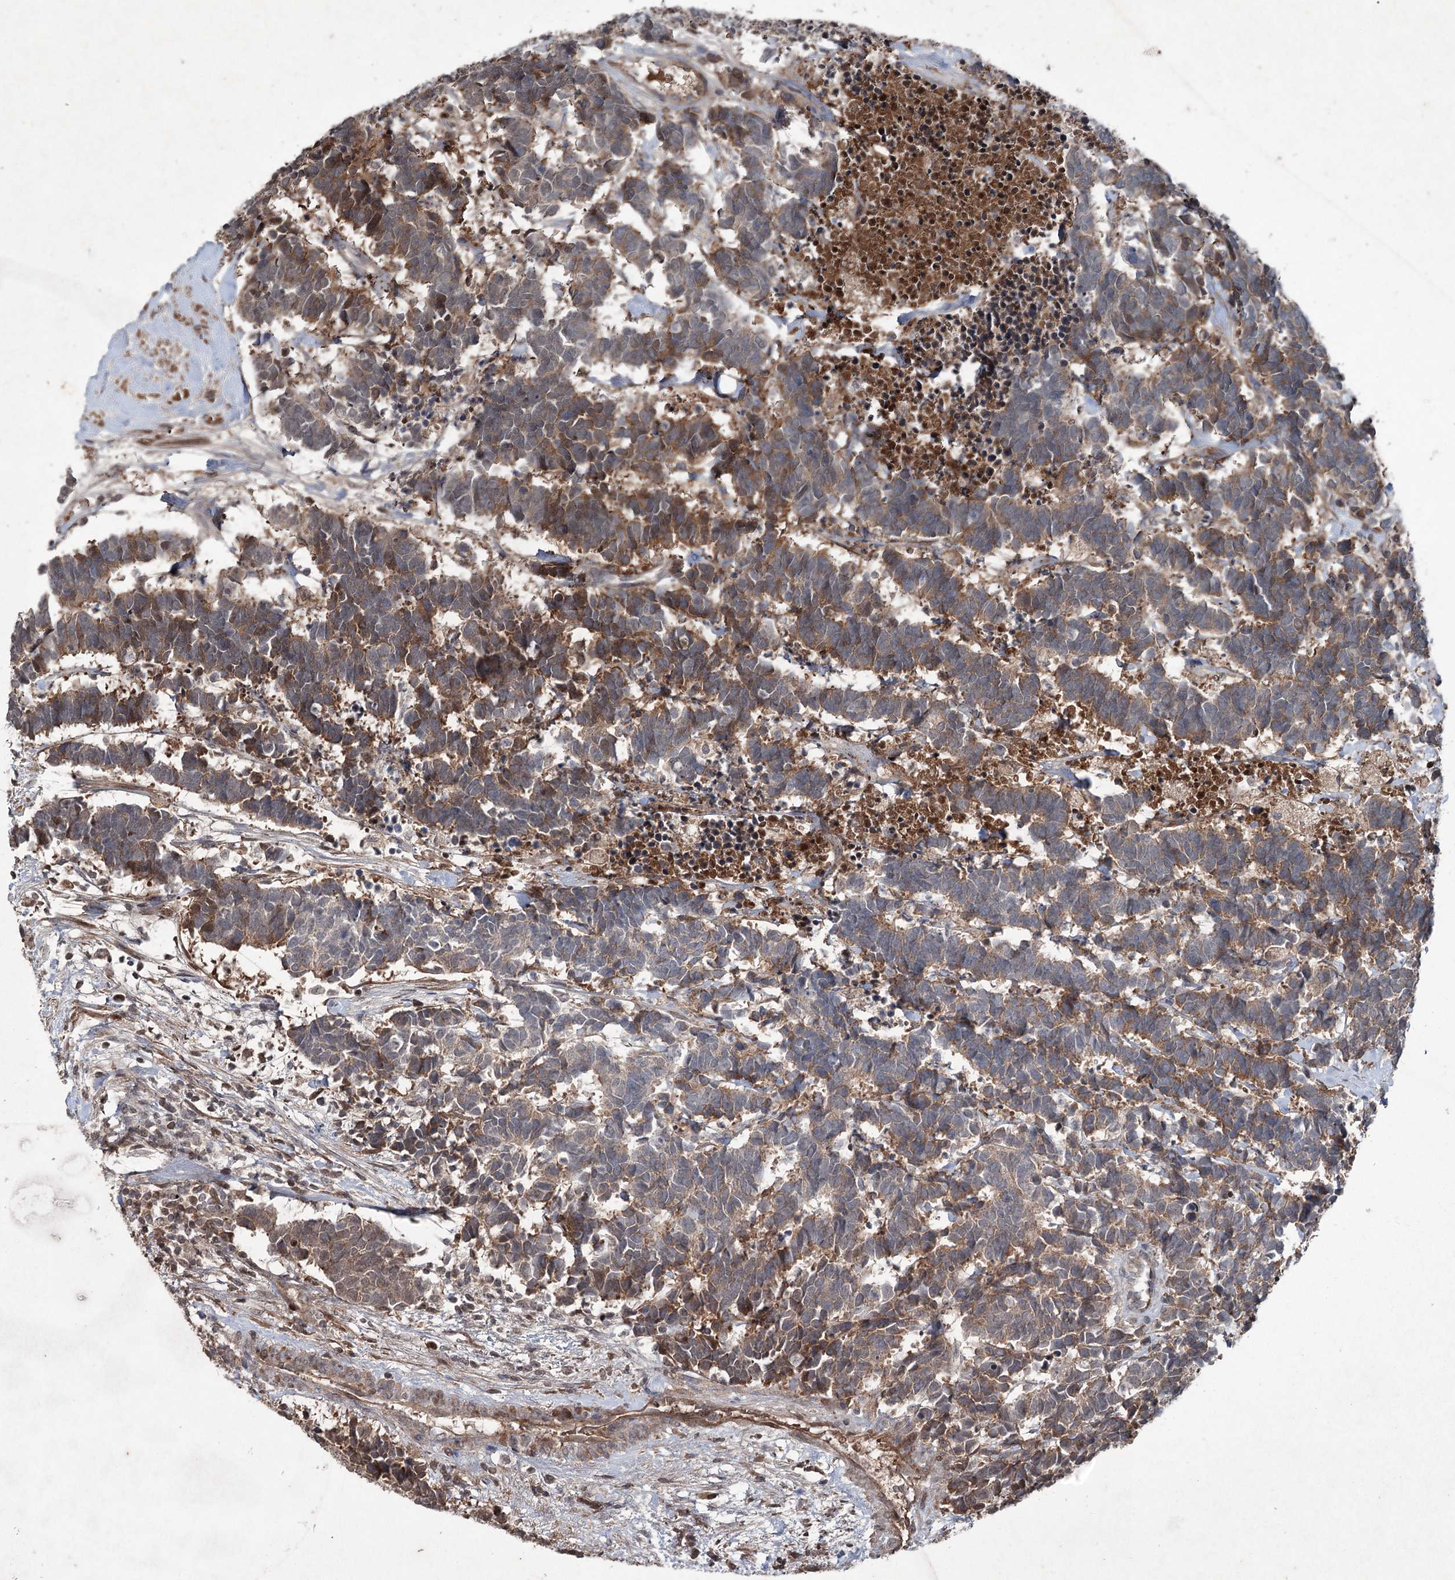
{"staining": {"intensity": "moderate", "quantity": "25%-75%", "location": "cytoplasmic/membranous"}, "tissue": "carcinoid", "cell_type": "Tumor cells", "image_type": "cancer", "snomed": [{"axis": "morphology", "description": "Carcinoma, NOS"}, {"axis": "morphology", "description": "Carcinoid, malignant, NOS"}, {"axis": "topography", "description": "Urinary bladder"}], "caption": "The immunohistochemical stain highlights moderate cytoplasmic/membranous staining in tumor cells of carcinoid tissue. Nuclei are stained in blue.", "gene": "PGLYRP2", "patient": {"sex": "male", "age": 57}}